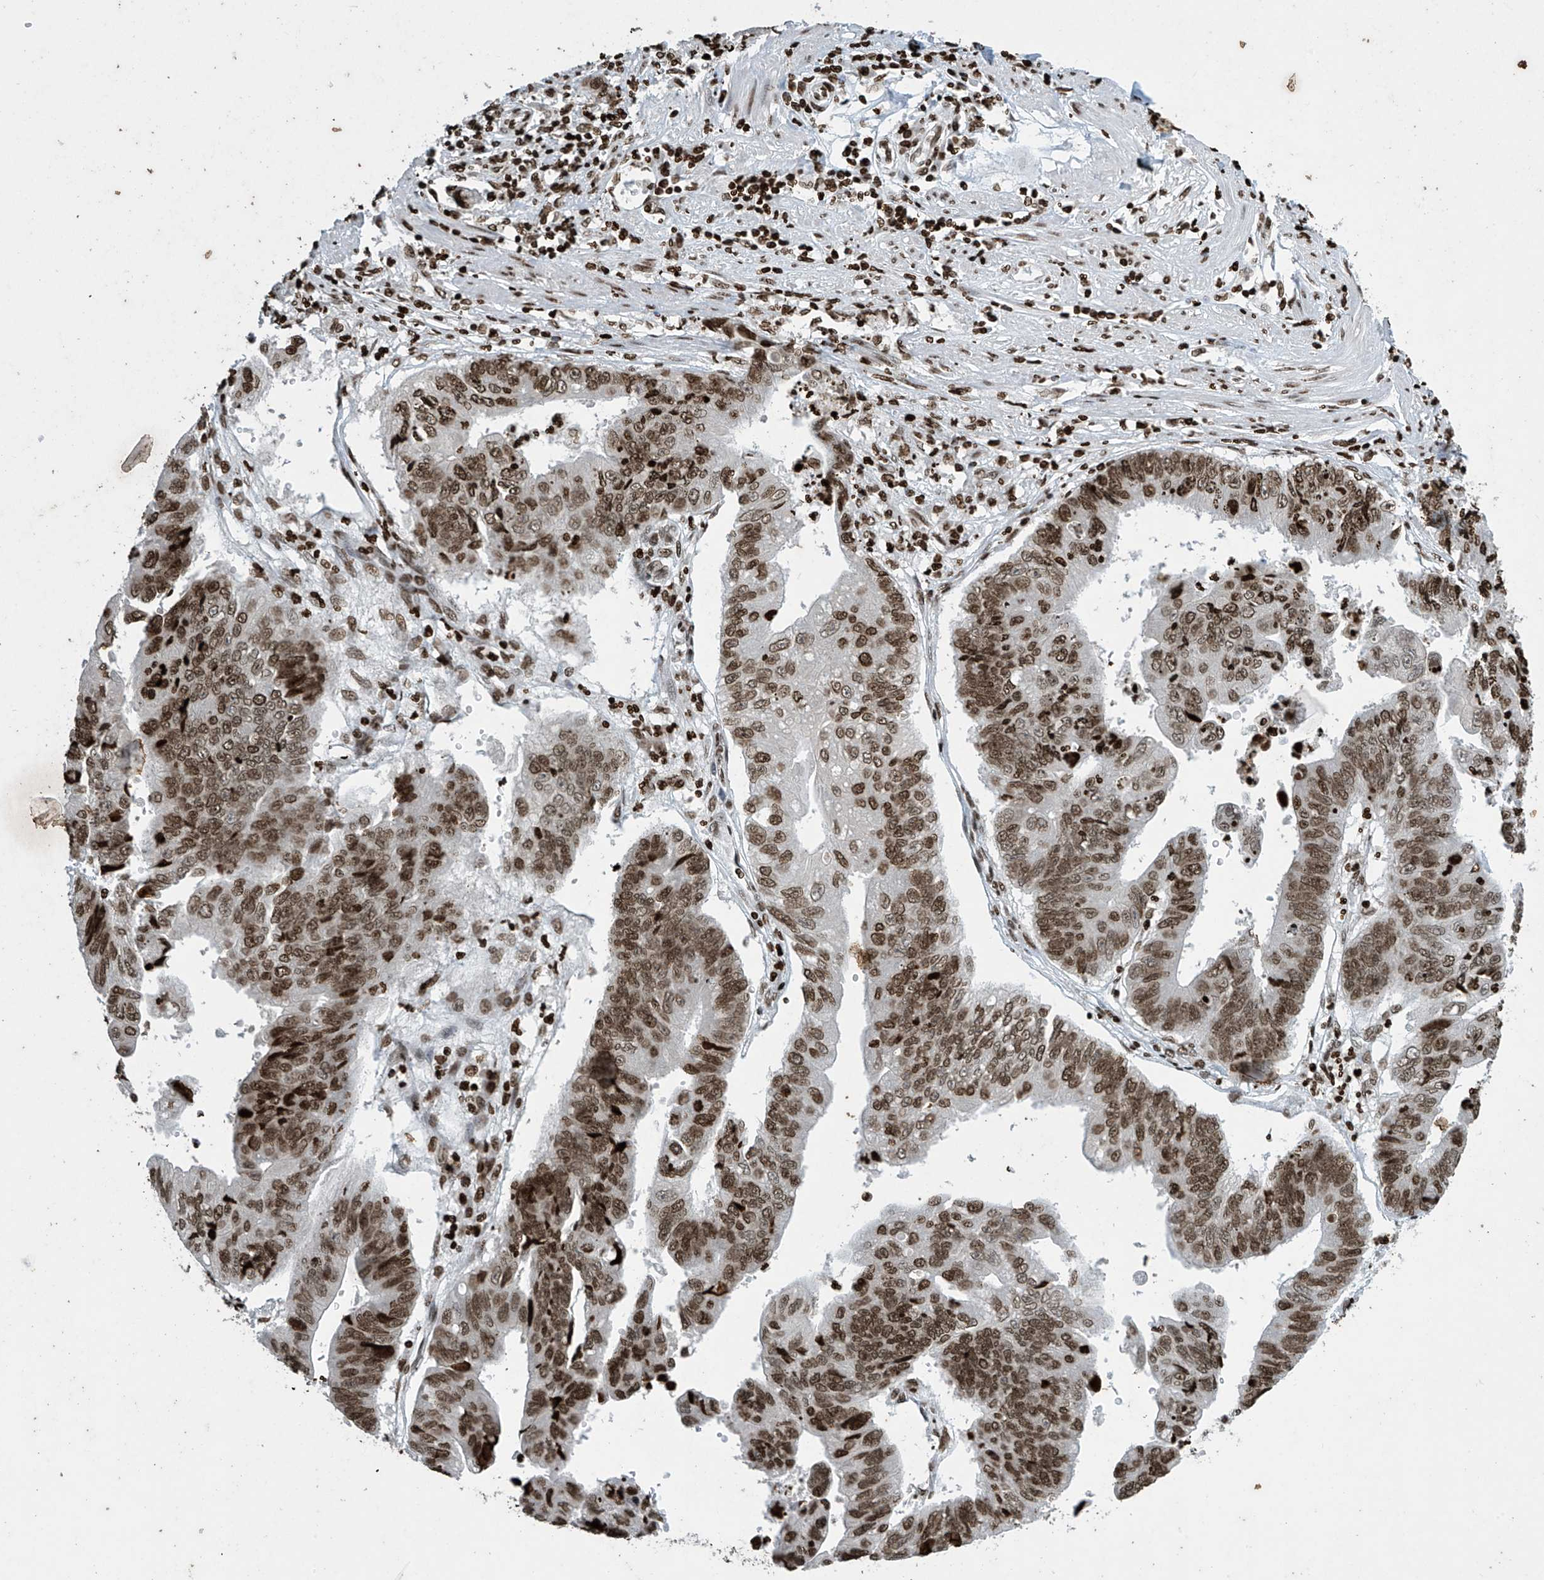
{"staining": {"intensity": "strong", "quantity": ">75%", "location": "nuclear"}, "tissue": "stomach cancer", "cell_type": "Tumor cells", "image_type": "cancer", "snomed": [{"axis": "morphology", "description": "Adenocarcinoma, NOS"}, {"axis": "topography", "description": "Stomach"}], "caption": "Immunohistochemistry of human stomach adenocarcinoma demonstrates high levels of strong nuclear positivity in approximately >75% of tumor cells.", "gene": "H4C16", "patient": {"sex": "male", "age": 59}}